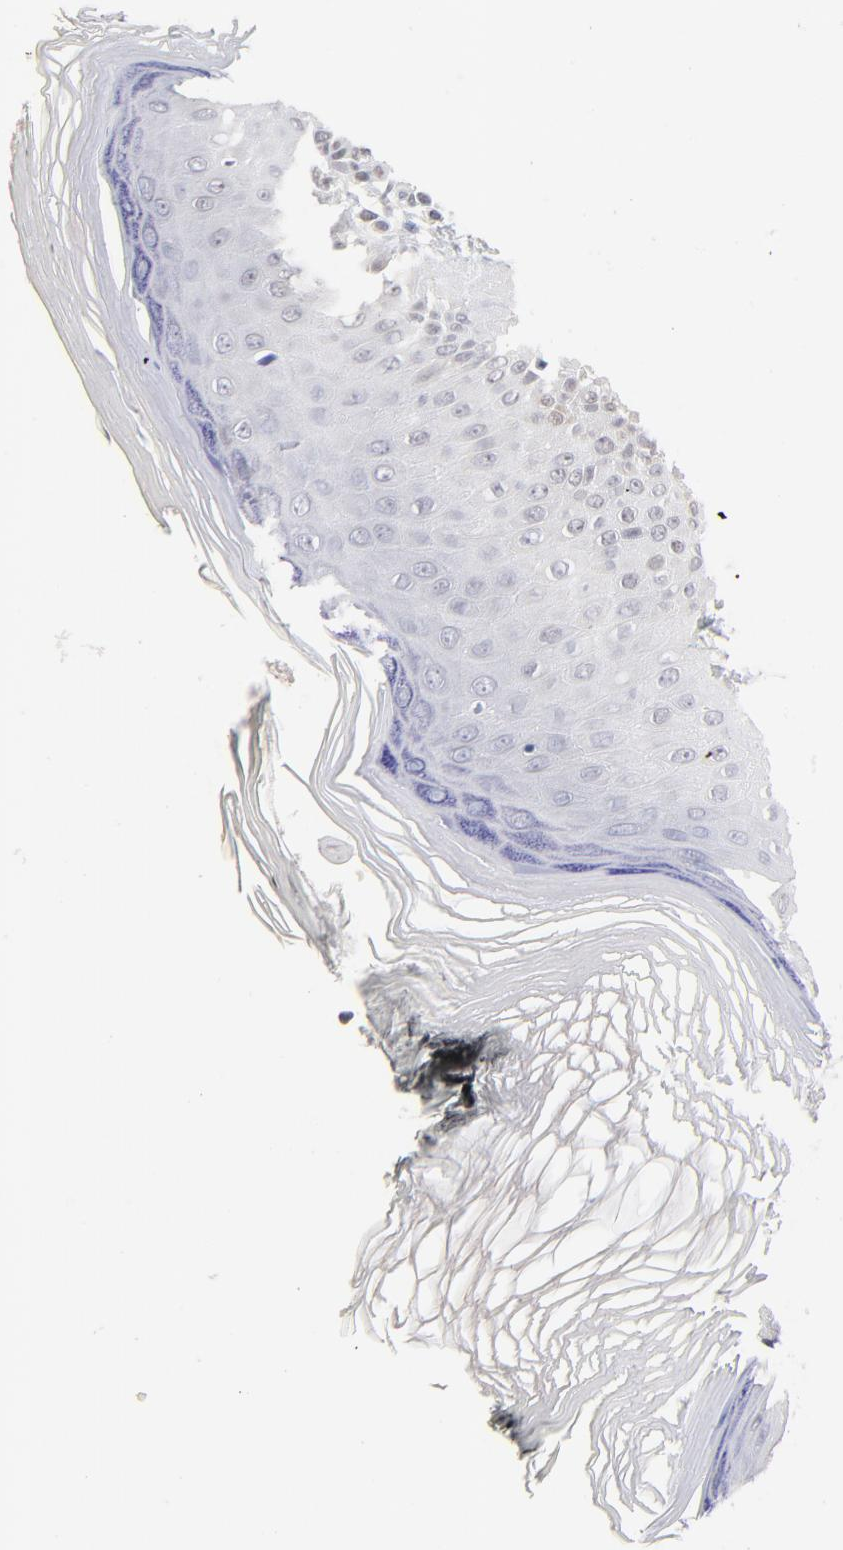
{"staining": {"intensity": "weak", "quantity": "<25%", "location": "nuclear"}, "tissue": "skin", "cell_type": "Epidermal cells", "image_type": "normal", "snomed": [{"axis": "morphology", "description": "Normal tissue, NOS"}, {"axis": "morphology", "description": "Inflammation, NOS"}, {"axis": "topography", "description": "Soft tissue"}, {"axis": "topography", "description": "Anal"}], "caption": "Epidermal cells are negative for brown protein staining in benign skin. Nuclei are stained in blue.", "gene": "ORC2", "patient": {"sex": "female", "age": 15}}